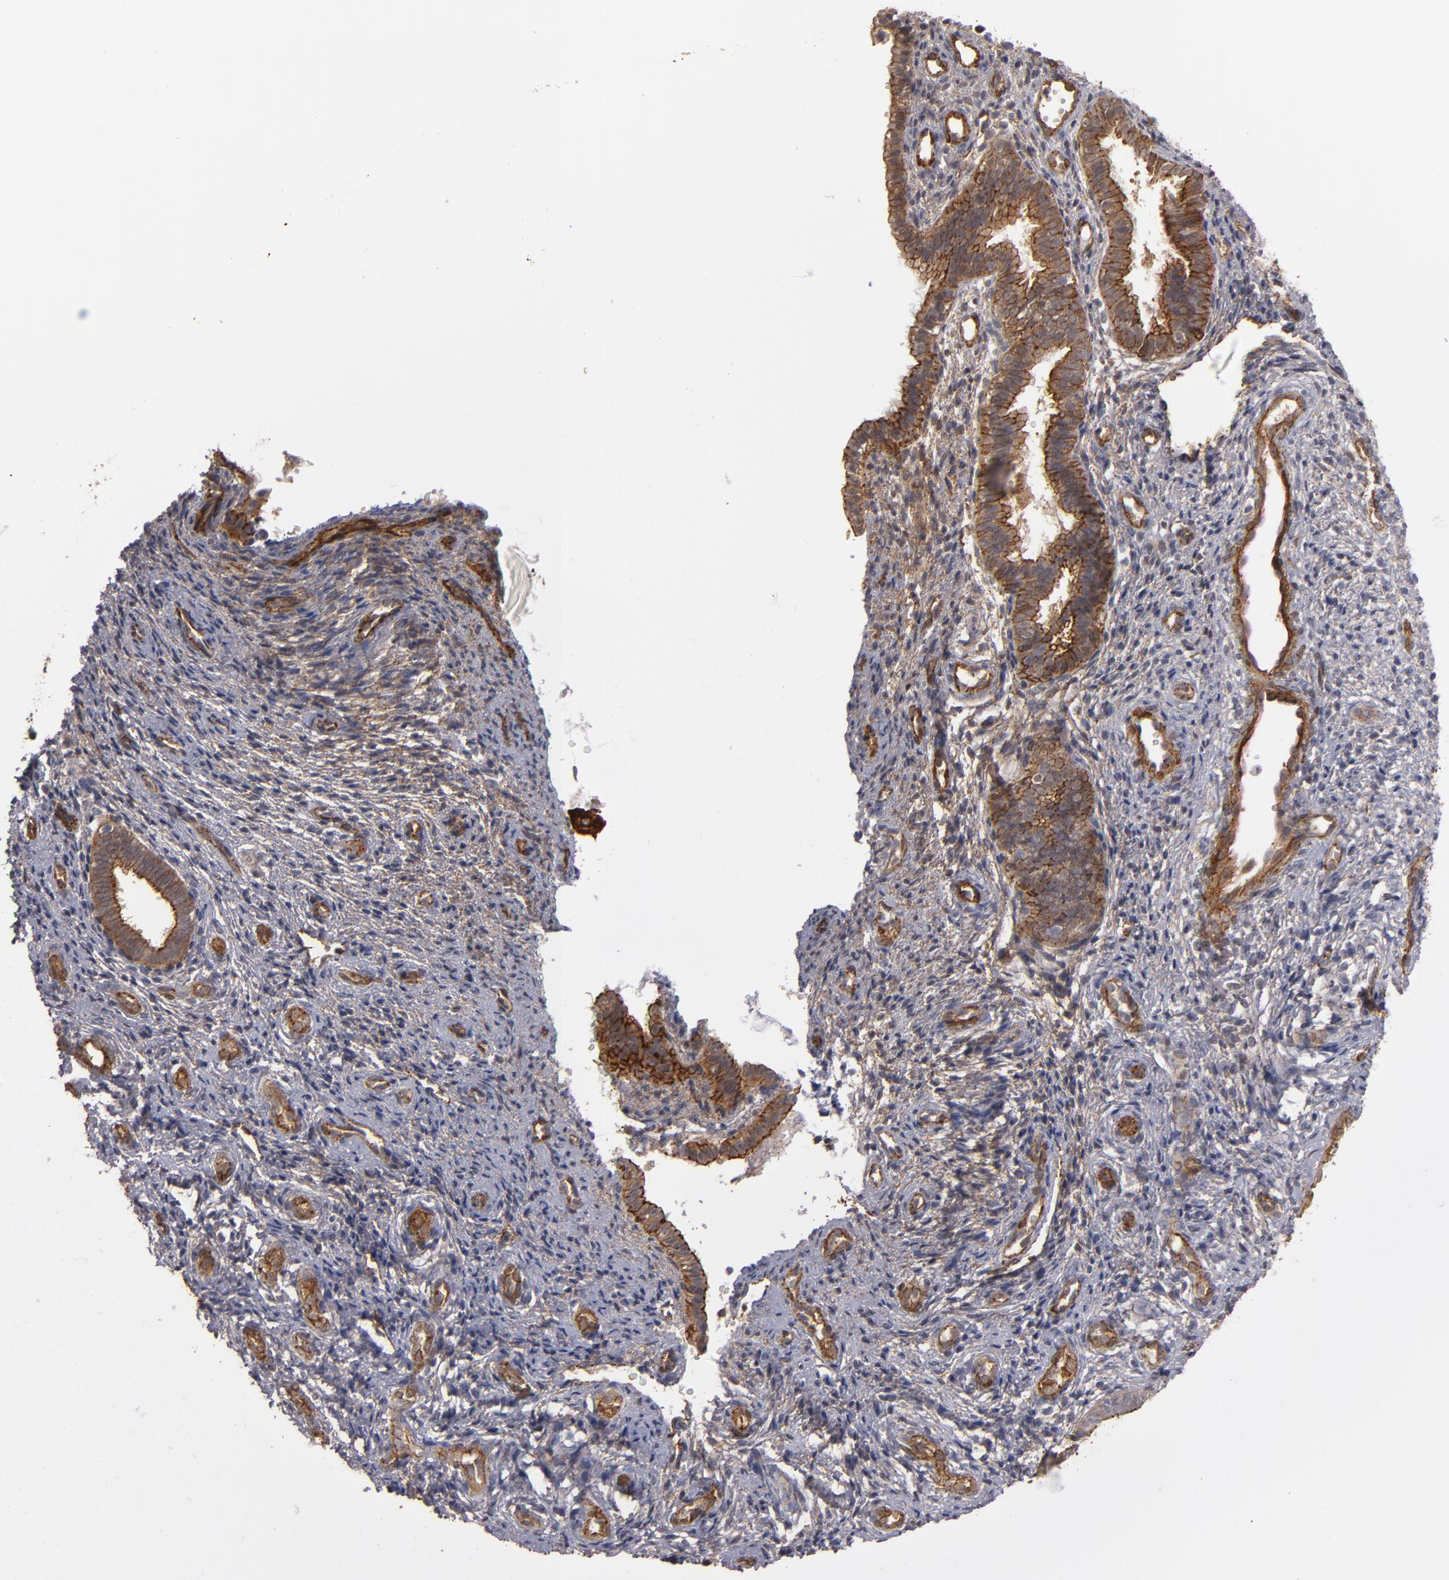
{"staining": {"intensity": "weak", "quantity": "25%-75%", "location": "cytoplasmic/membranous"}, "tissue": "endometrium", "cell_type": "Cells in endometrial stroma", "image_type": "normal", "snomed": [{"axis": "morphology", "description": "Normal tissue, NOS"}, {"axis": "topography", "description": "Endometrium"}], "caption": "Endometrium stained with IHC reveals weak cytoplasmic/membranous positivity in about 25%-75% of cells in endometrial stroma. (Brightfield microscopy of DAB IHC at high magnification).", "gene": "TJP1", "patient": {"sex": "female", "age": 27}}